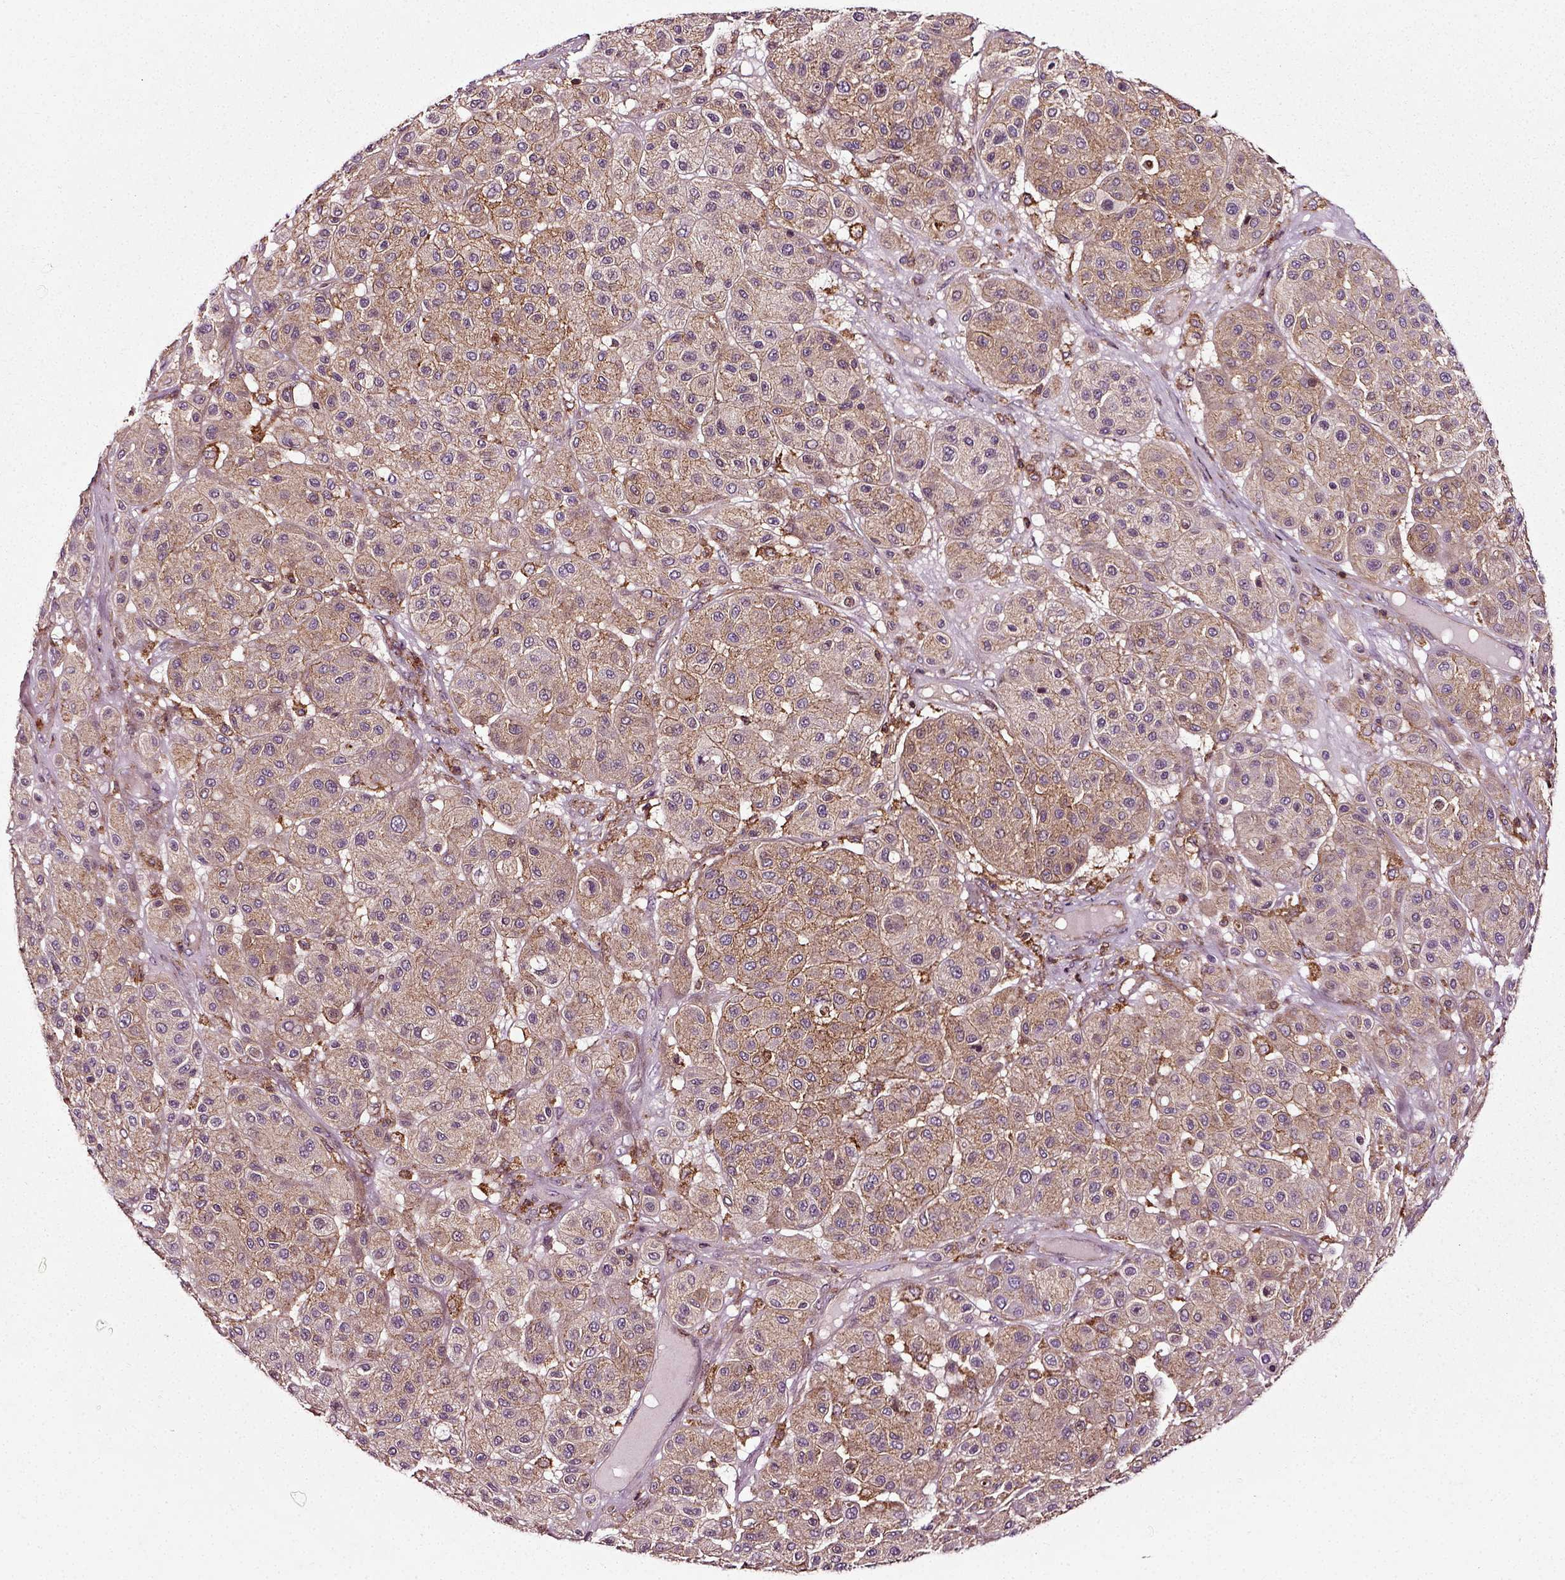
{"staining": {"intensity": "moderate", "quantity": "<25%", "location": "cytoplasmic/membranous"}, "tissue": "melanoma", "cell_type": "Tumor cells", "image_type": "cancer", "snomed": [{"axis": "morphology", "description": "Malignant melanoma, Metastatic site"}, {"axis": "topography", "description": "Smooth muscle"}], "caption": "Immunohistochemical staining of human malignant melanoma (metastatic site) demonstrates low levels of moderate cytoplasmic/membranous protein staining in about <25% of tumor cells. (brown staining indicates protein expression, while blue staining denotes nuclei).", "gene": "RHOF", "patient": {"sex": "male", "age": 41}}